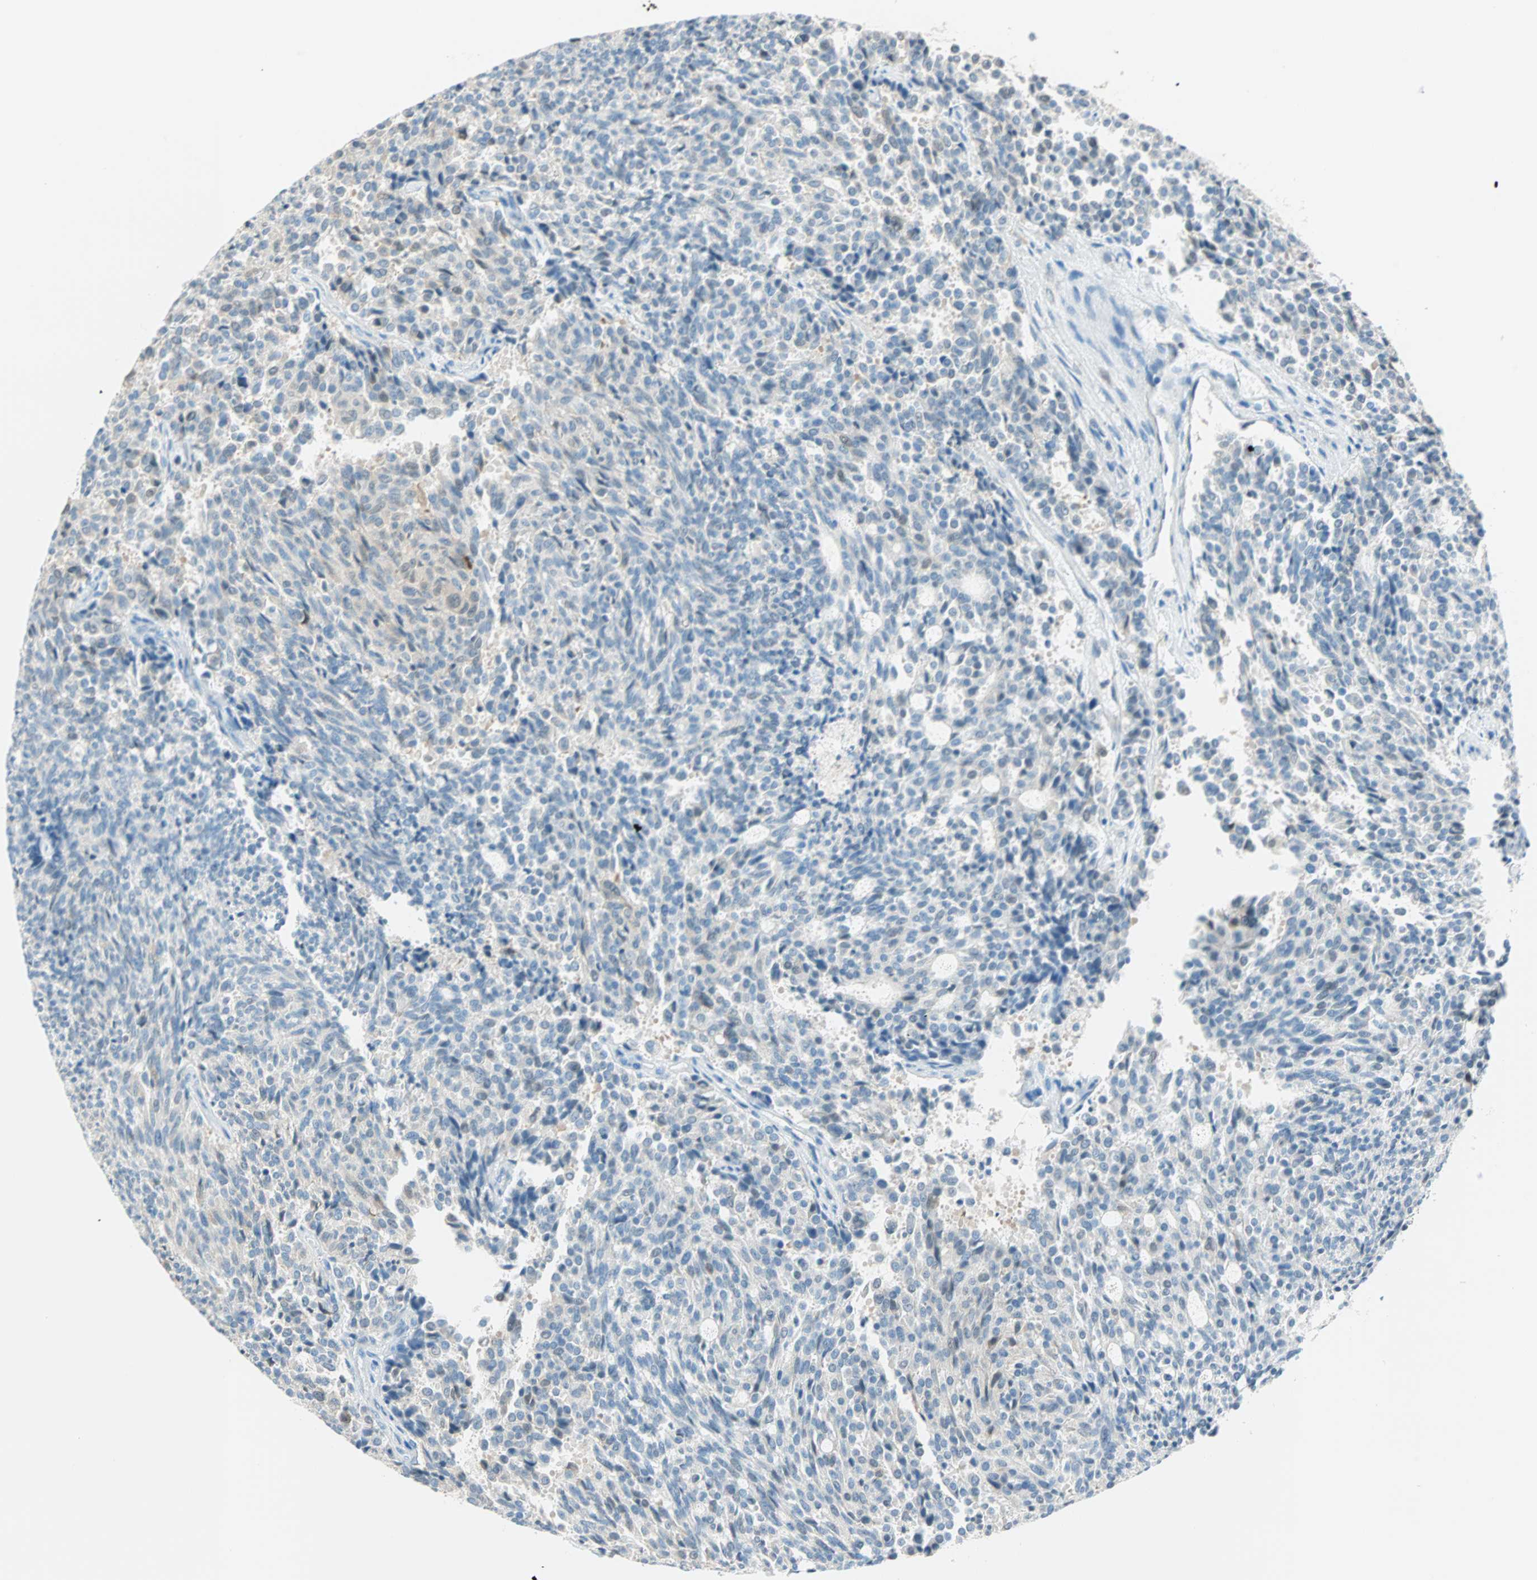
{"staining": {"intensity": "weak", "quantity": "25%-75%", "location": "cytoplasmic/membranous,nuclear"}, "tissue": "carcinoid", "cell_type": "Tumor cells", "image_type": "cancer", "snomed": [{"axis": "morphology", "description": "Carcinoid, malignant, NOS"}, {"axis": "topography", "description": "Pancreas"}], "caption": "Carcinoid was stained to show a protein in brown. There is low levels of weak cytoplasmic/membranous and nuclear expression in about 25%-75% of tumor cells.", "gene": "S100A1", "patient": {"sex": "female", "age": 54}}